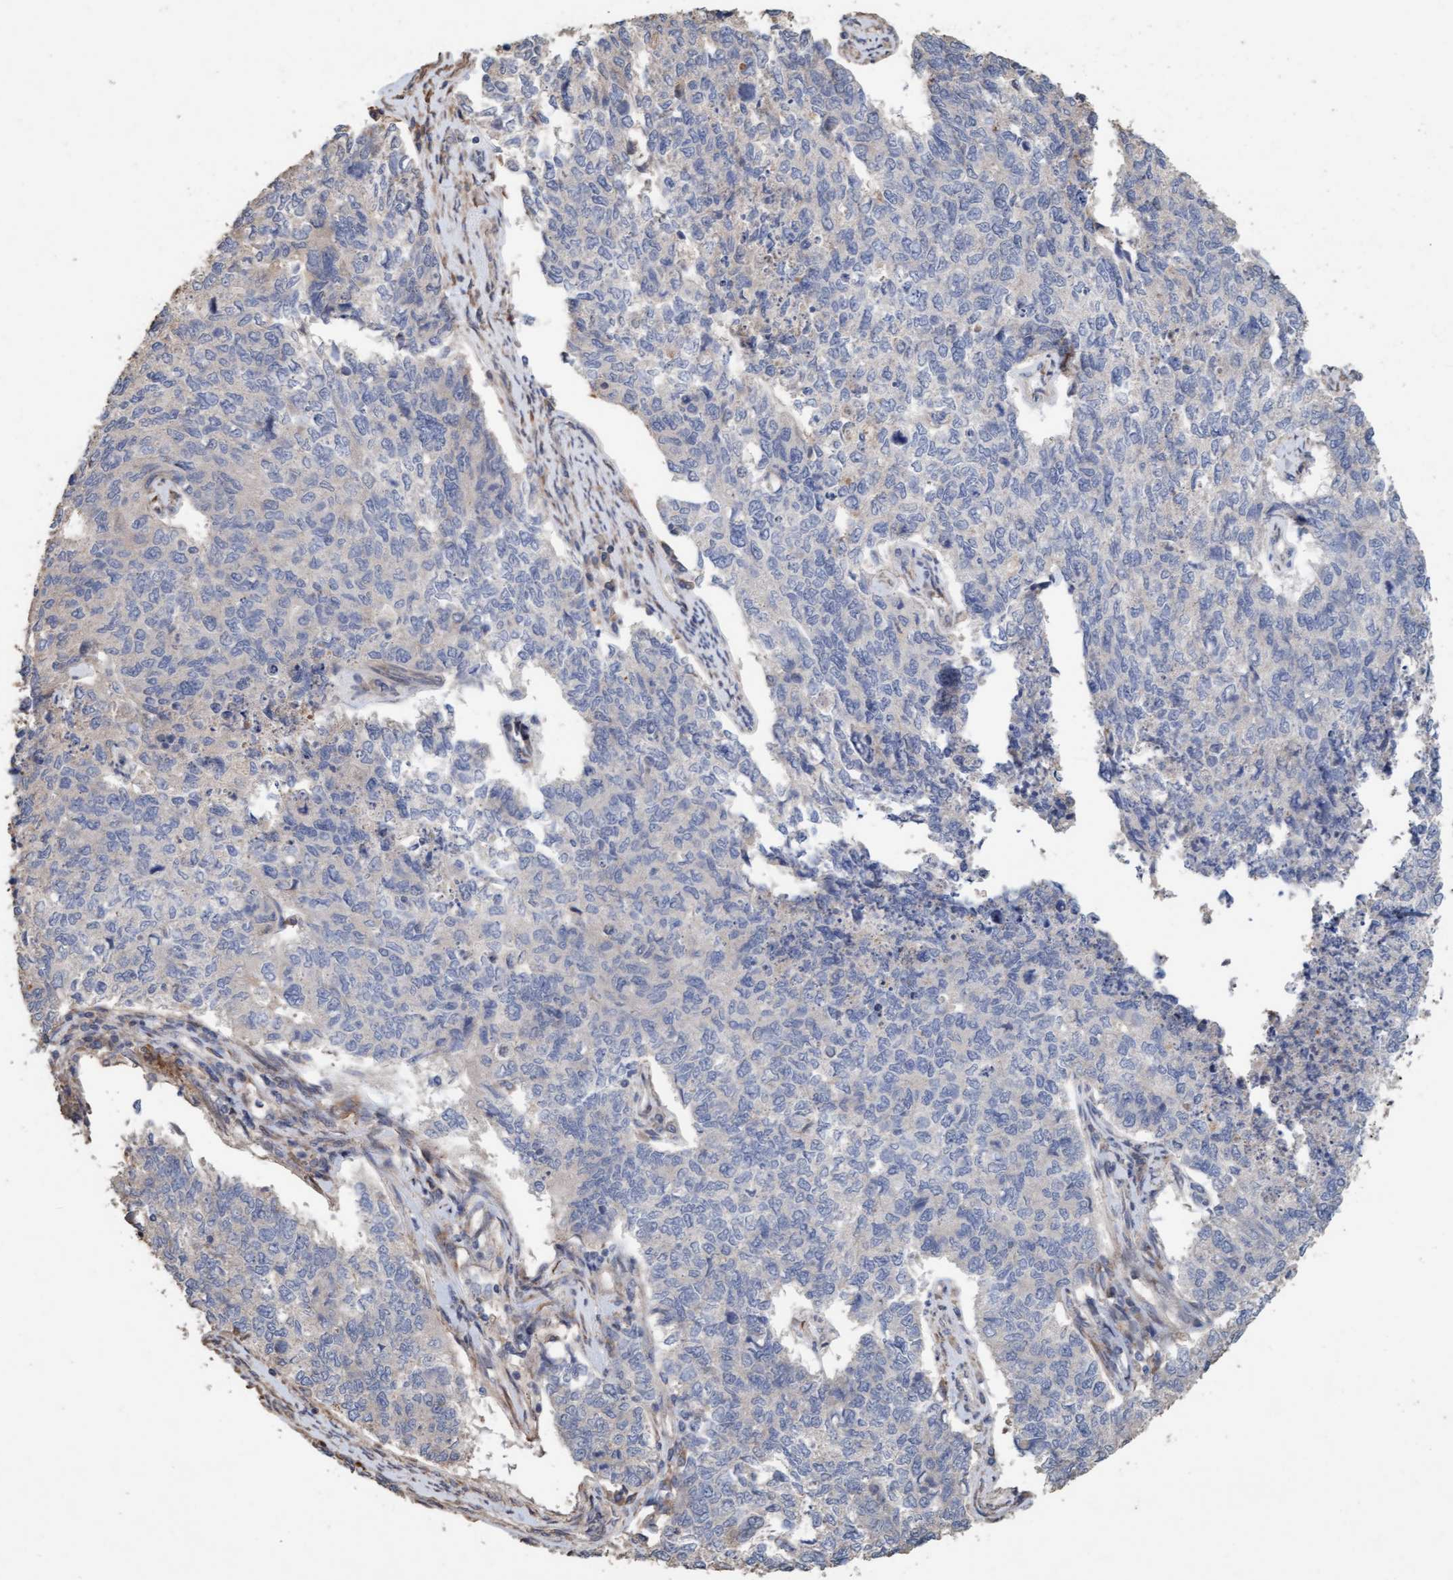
{"staining": {"intensity": "negative", "quantity": "none", "location": "none"}, "tissue": "cervical cancer", "cell_type": "Tumor cells", "image_type": "cancer", "snomed": [{"axis": "morphology", "description": "Squamous cell carcinoma, NOS"}, {"axis": "topography", "description": "Cervix"}], "caption": "An IHC micrograph of cervical cancer (squamous cell carcinoma) is shown. There is no staining in tumor cells of cervical cancer (squamous cell carcinoma). (Brightfield microscopy of DAB IHC at high magnification).", "gene": "LONRF1", "patient": {"sex": "female", "age": 63}}